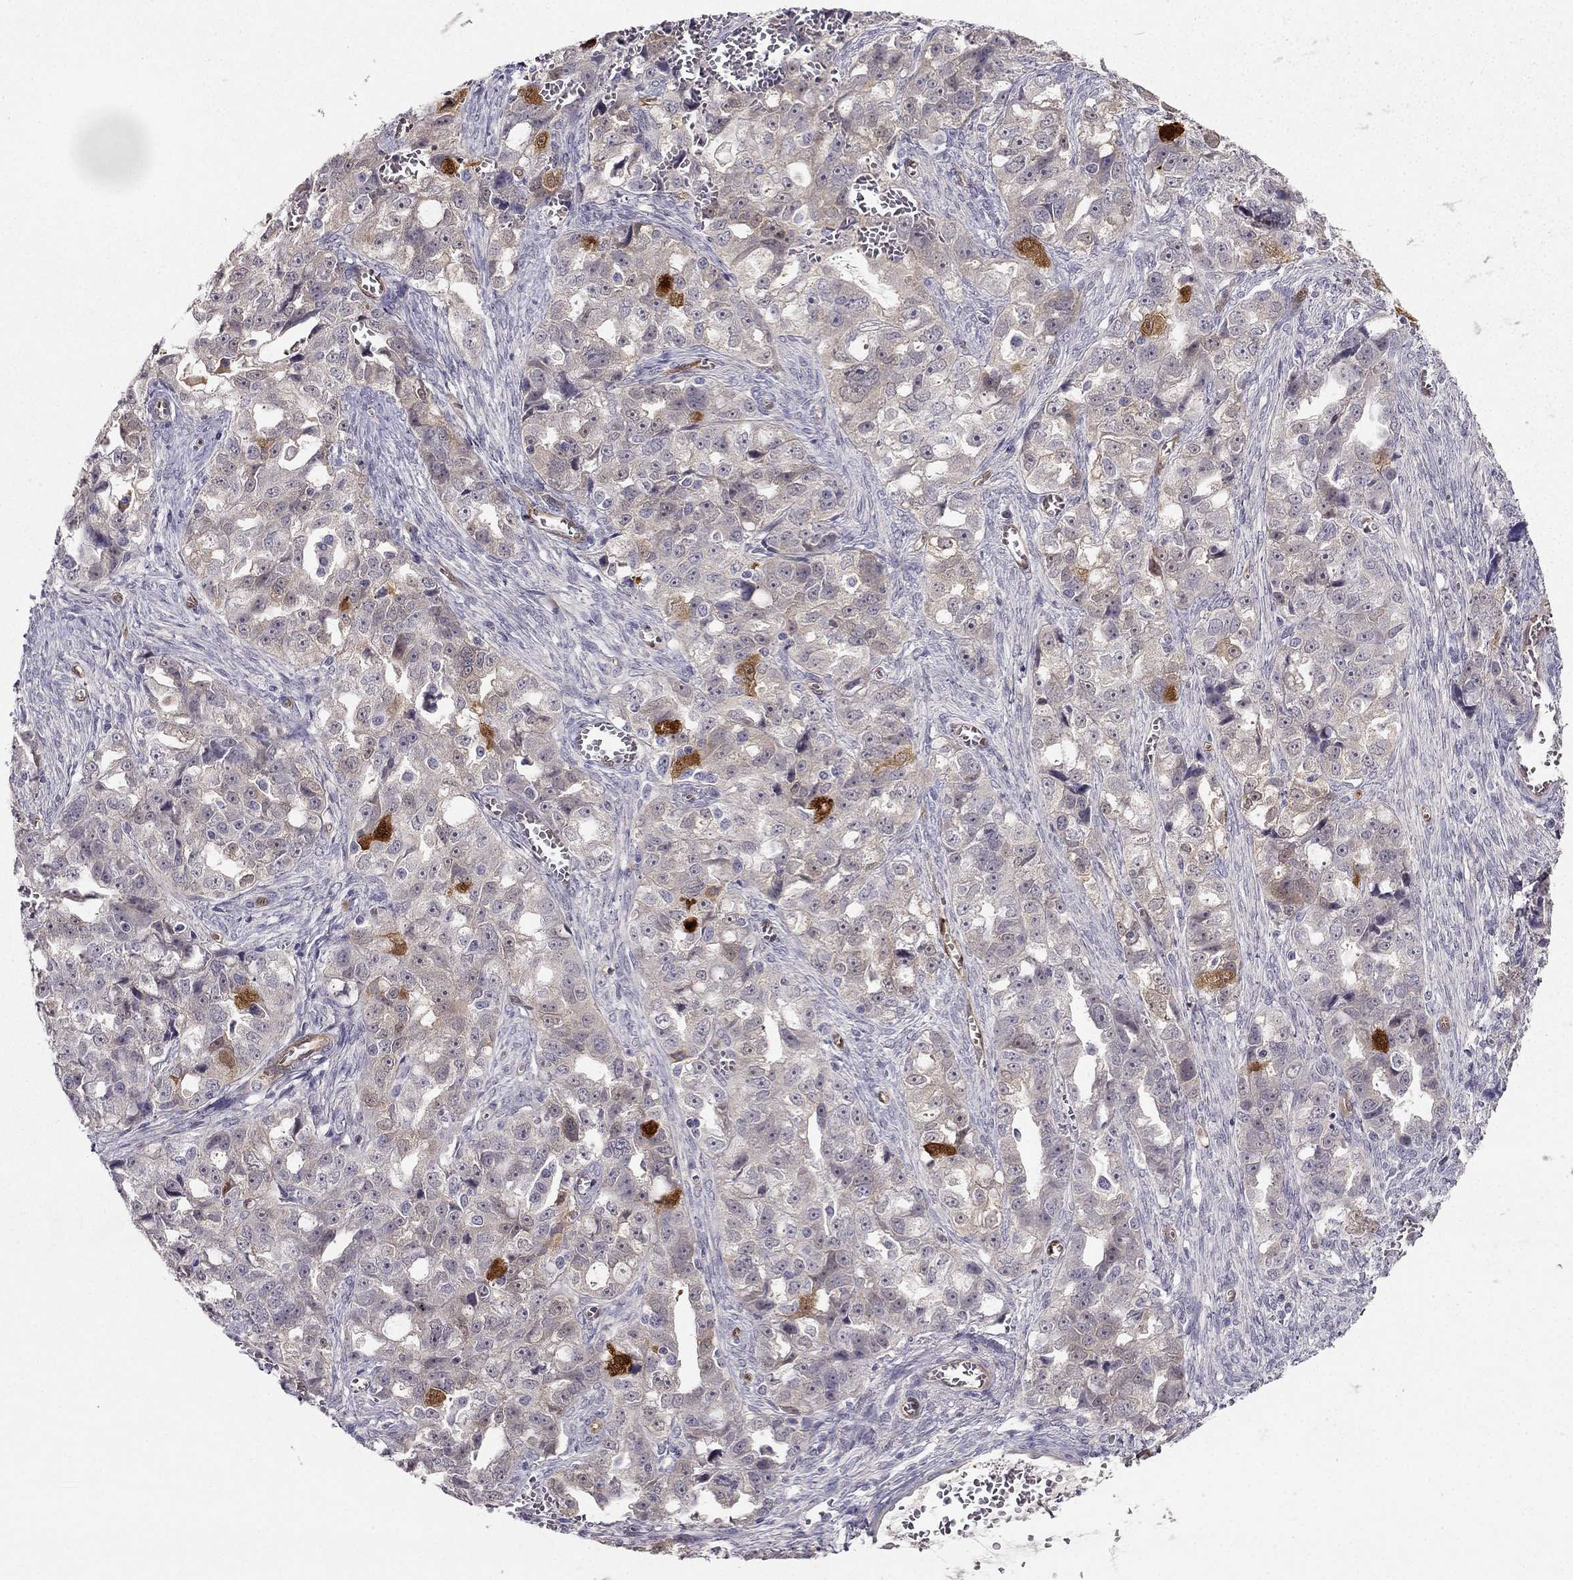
{"staining": {"intensity": "moderate", "quantity": "<25%", "location": "cytoplasmic/membranous"}, "tissue": "ovarian cancer", "cell_type": "Tumor cells", "image_type": "cancer", "snomed": [{"axis": "morphology", "description": "Cystadenocarcinoma, serous, NOS"}, {"axis": "topography", "description": "Ovary"}], "caption": "This is an image of immunohistochemistry staining of serous cystadenocarcinoma (ovarian), which shows moderate expression in the cytoplasmic/membranous of tumor cells.", "gene": "NQO1", "patient": {"sex": "female", "age": 51}}